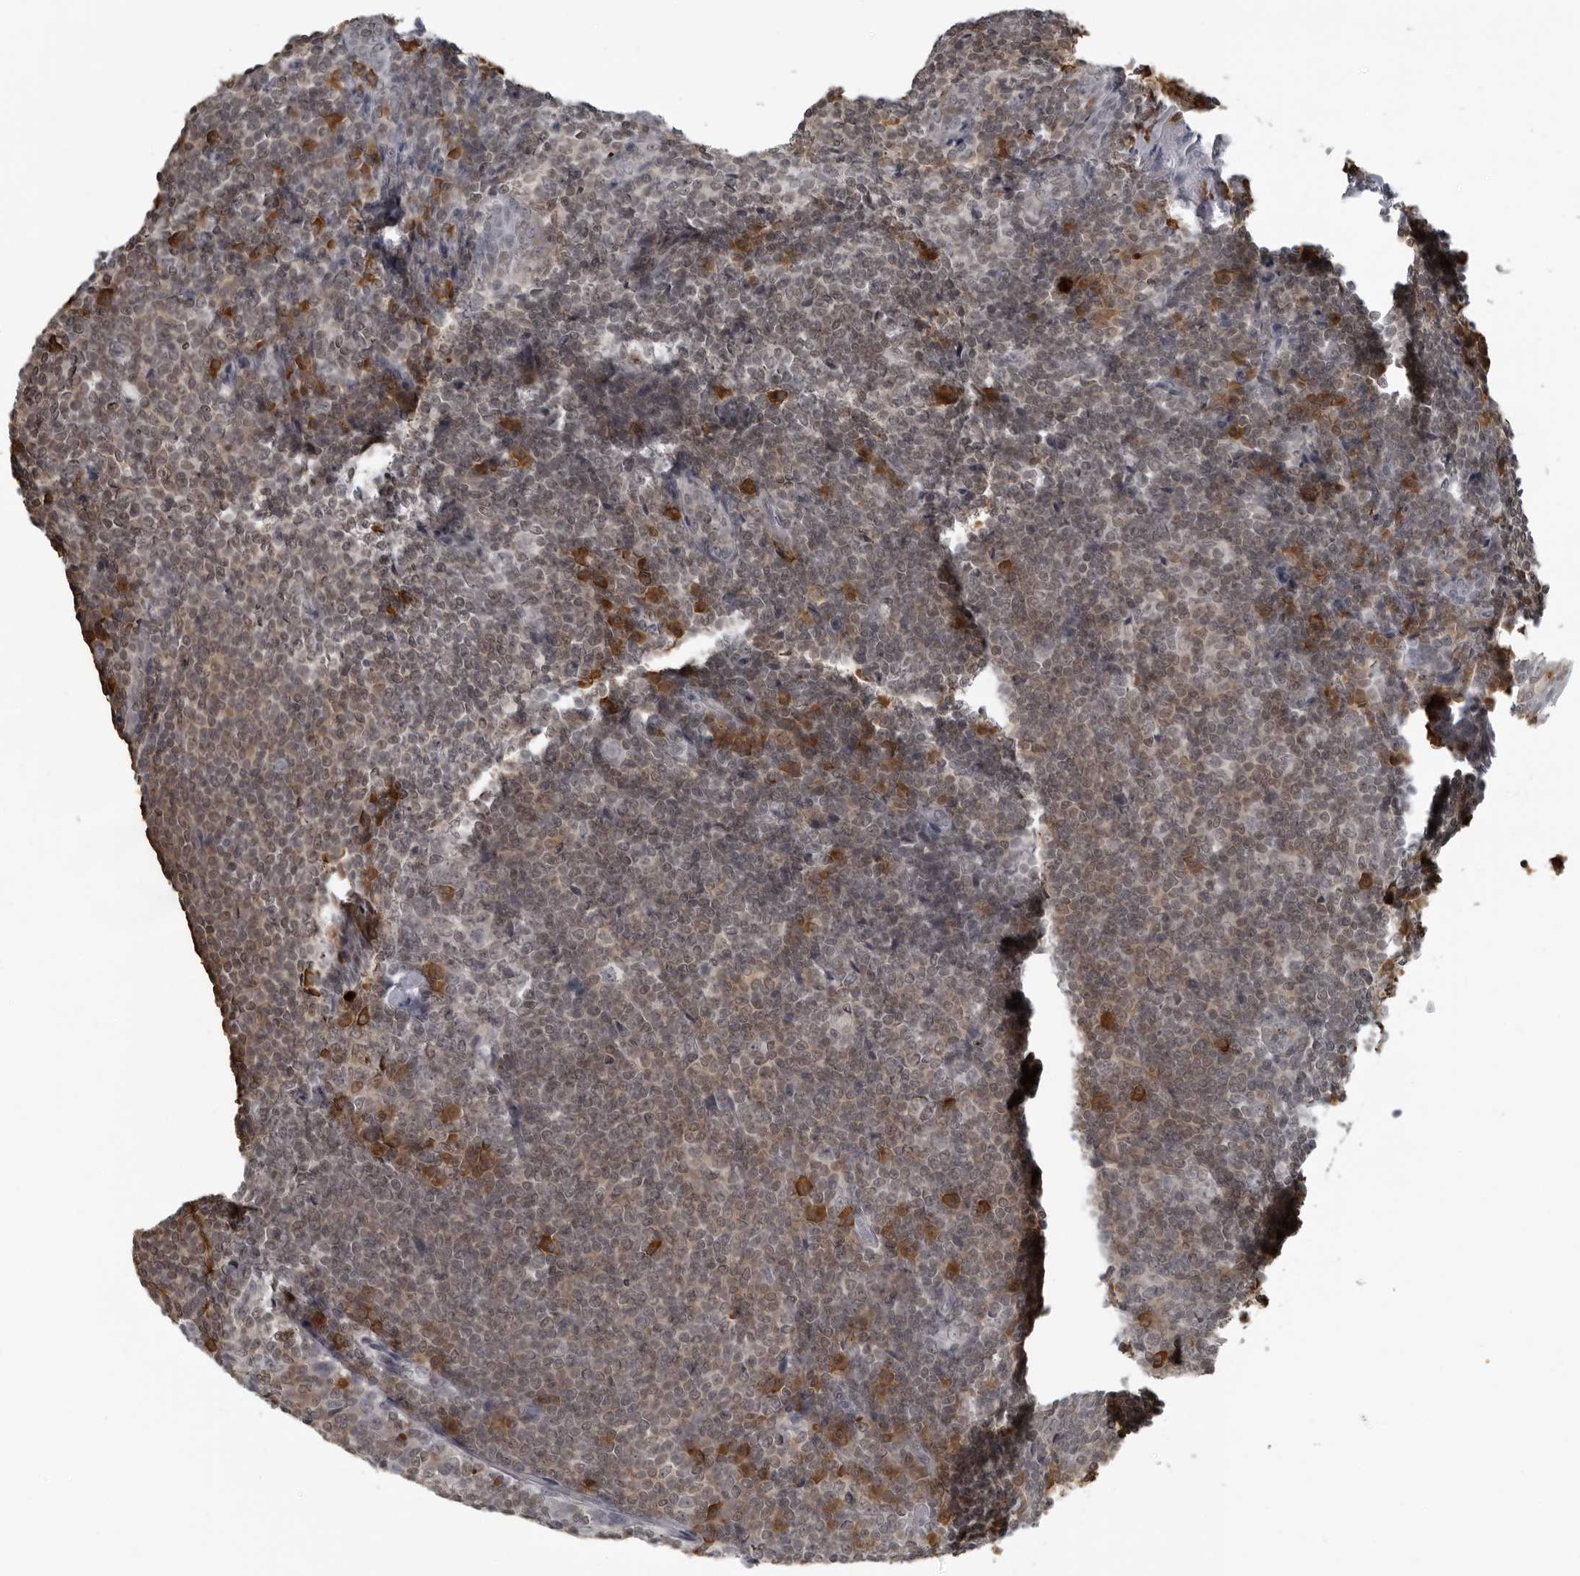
{"staining": {"intensity": "moderate", "quantity": "<25%", "location": "cytoplasmic/membranous,nuclear"}, "tissue": "tonsil", "cell_type": "Germinal center cells", "image_type": "normal", "snomed": [{"axis": "morphology", "description": "Normal tissue, NOS"}, {"axis": "topography", "description": "Tonsil"}], "caption": "Tonsil stained with a brown dye shows moderate cytoplasmic/membranous,nuclear positive positivity in about <25% of germinal center cells.", "gene": "RTCA", "patient": {"sex": "male", "age": 37}}